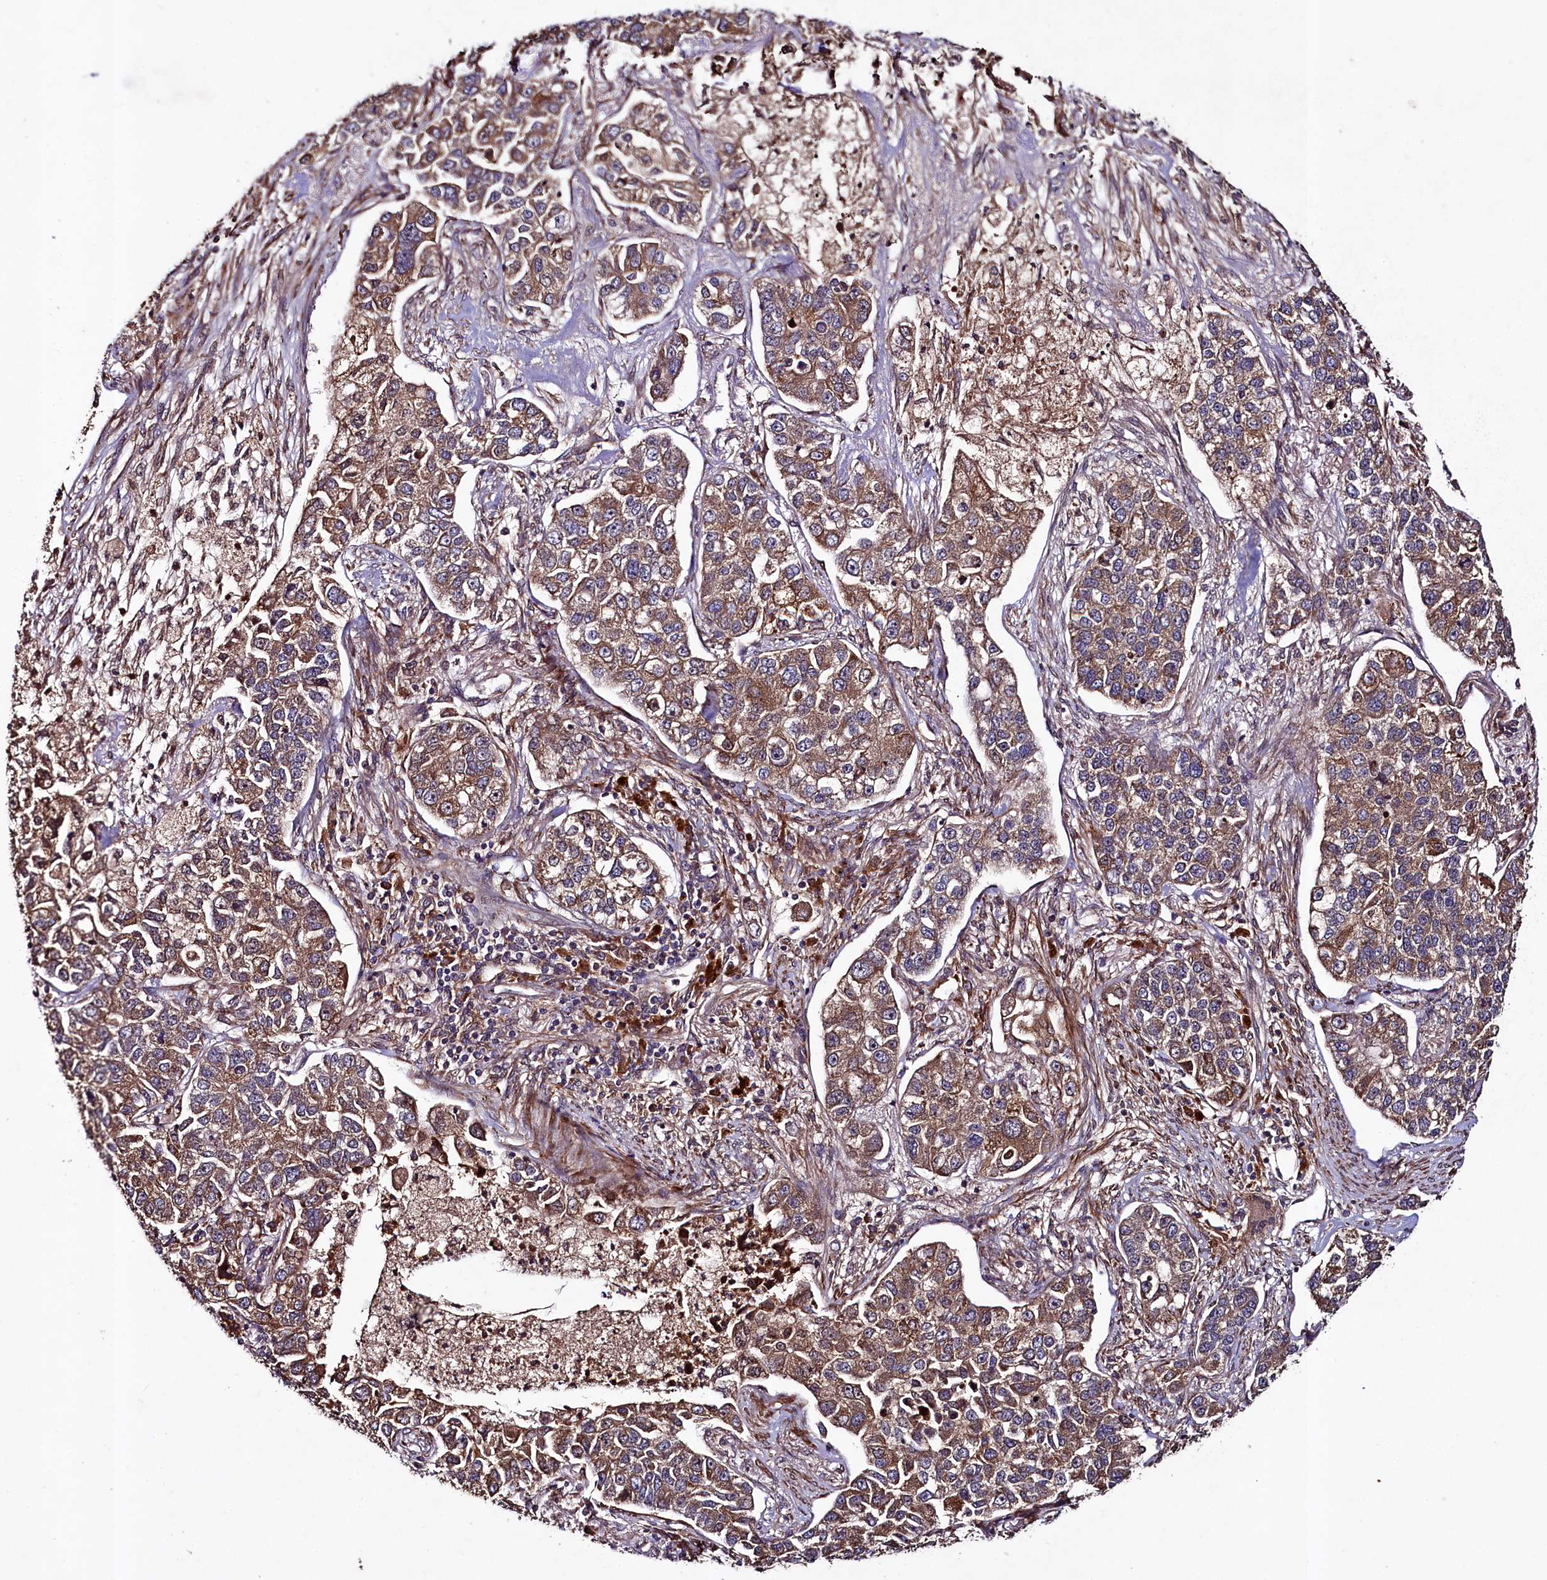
{"staining": {"intensity": "moderate", "quantity": ">75%", "location": "cytoplasmic/membranous"}, "tissue": "lung cancer", "cell_type": "Tumor cells", "image_type": "cancer", "snomed": [{"axis": "morphology", "description": "Adenocarcinoma, NOS"}, {"axis": "topography", "description": "Lung"}], "caption": "DAB (3,3'-diaminobenzidine) immunohistochemical staining of adenocarcinoma (lung) demonstrates moderate cytoplasmic/membranous protein staining in about >75% of tumor cells.", "gene": "CCDC102A", "patient": {"sex": "male", "age": 49}}